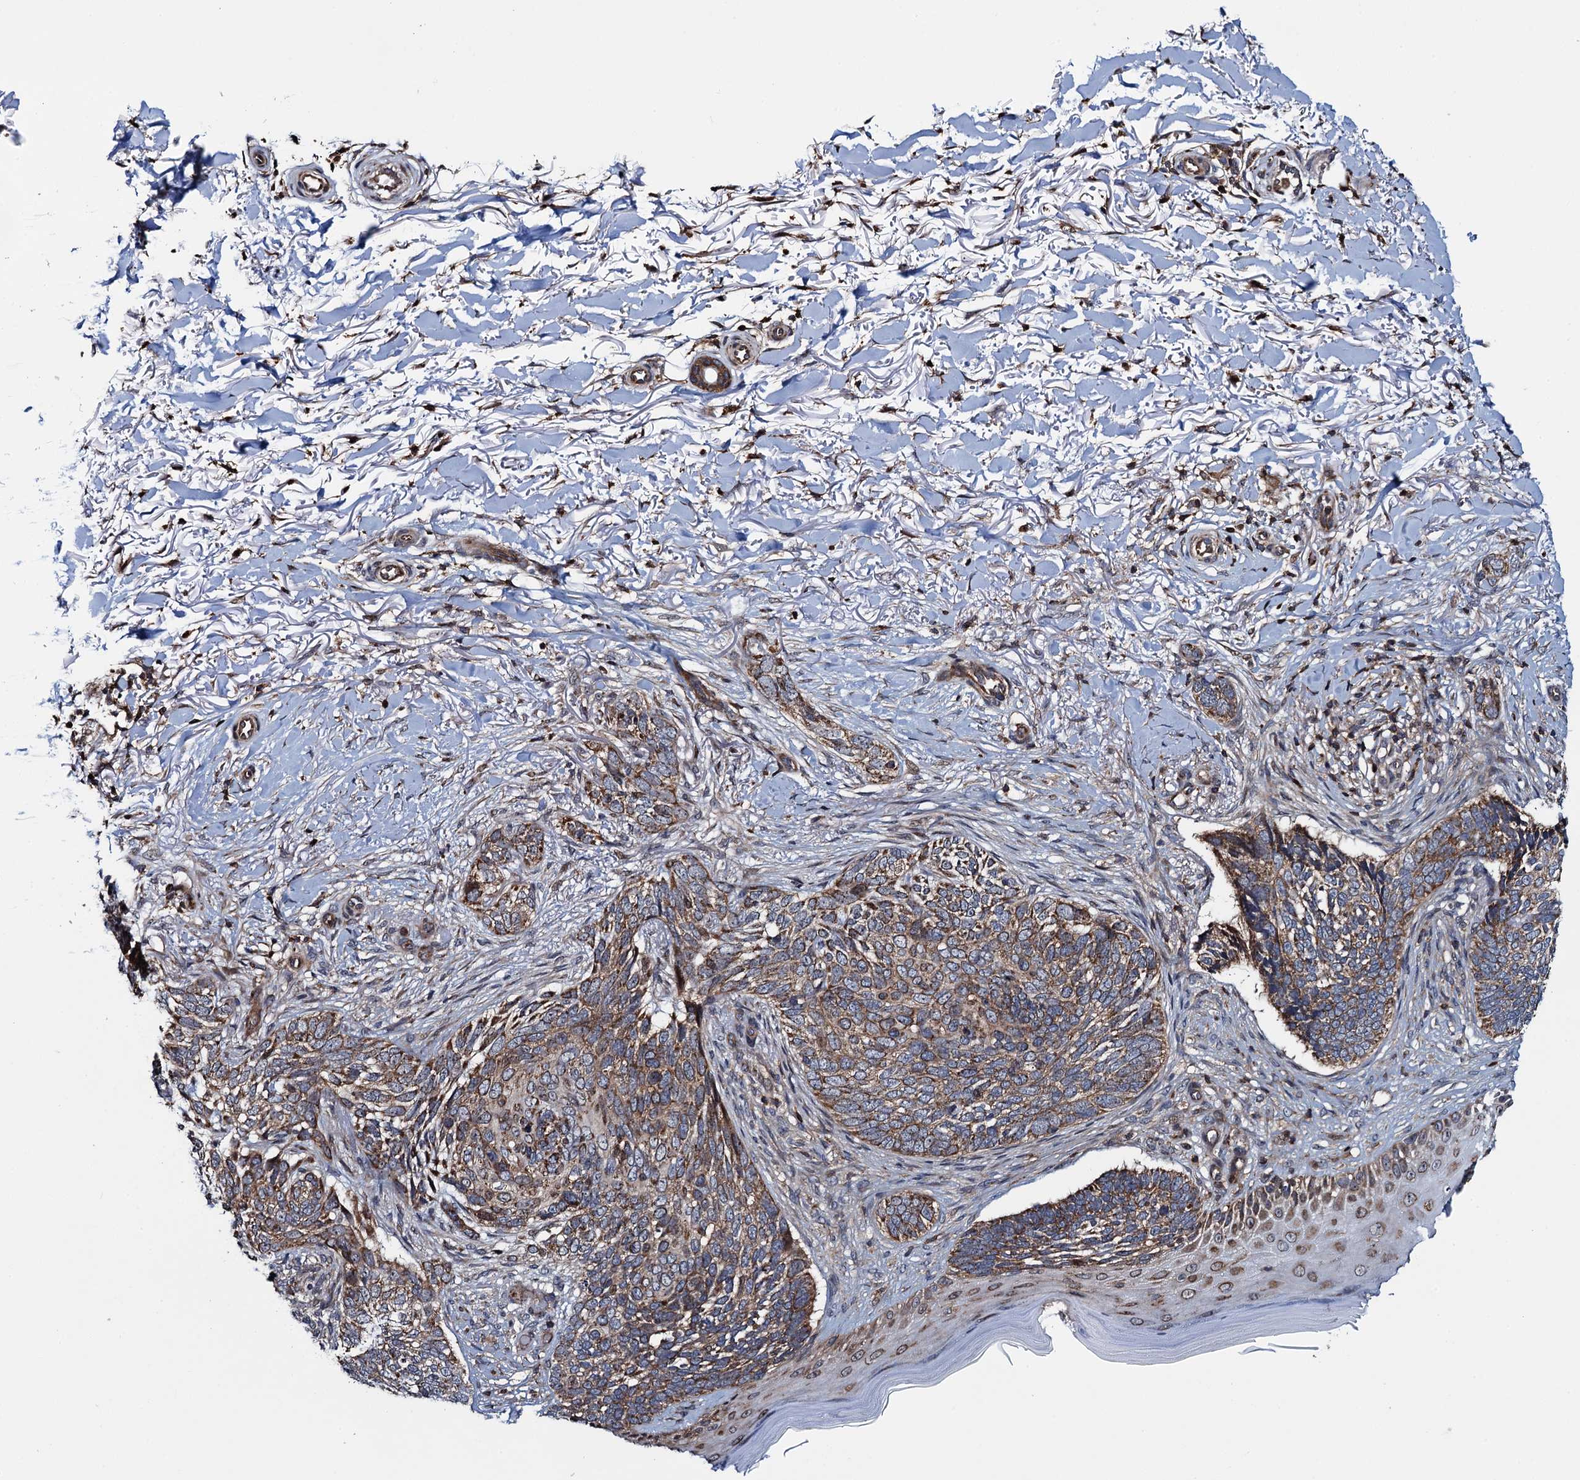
{"staining": {"intensity": "weak", "quantity": ">75%", "location": "cytoplasmic/membranous"}, "tissue": "skin cancer", "cell_type": "Tumor cells", "image_type": "cancer", "snomed": [{"axis": "morphology", "description": "Normal tissue, NOS"}, {"axis": "morphology", "description": "Basal cell carcinoma"}, {"axis": "topography", "description": "Skin"}], "caption": "Immunohistochemistry image of neoplastic tissue: human skin cancer stained using IHC reveals low levels of weak protein expression localized specifically in the cytoplasmic/membranous of tumor cells, appearing as a cytoplasmic/membranous brown color.", "gene": "CCDC102A", "patient": {"sex": "female", "age": 67}}